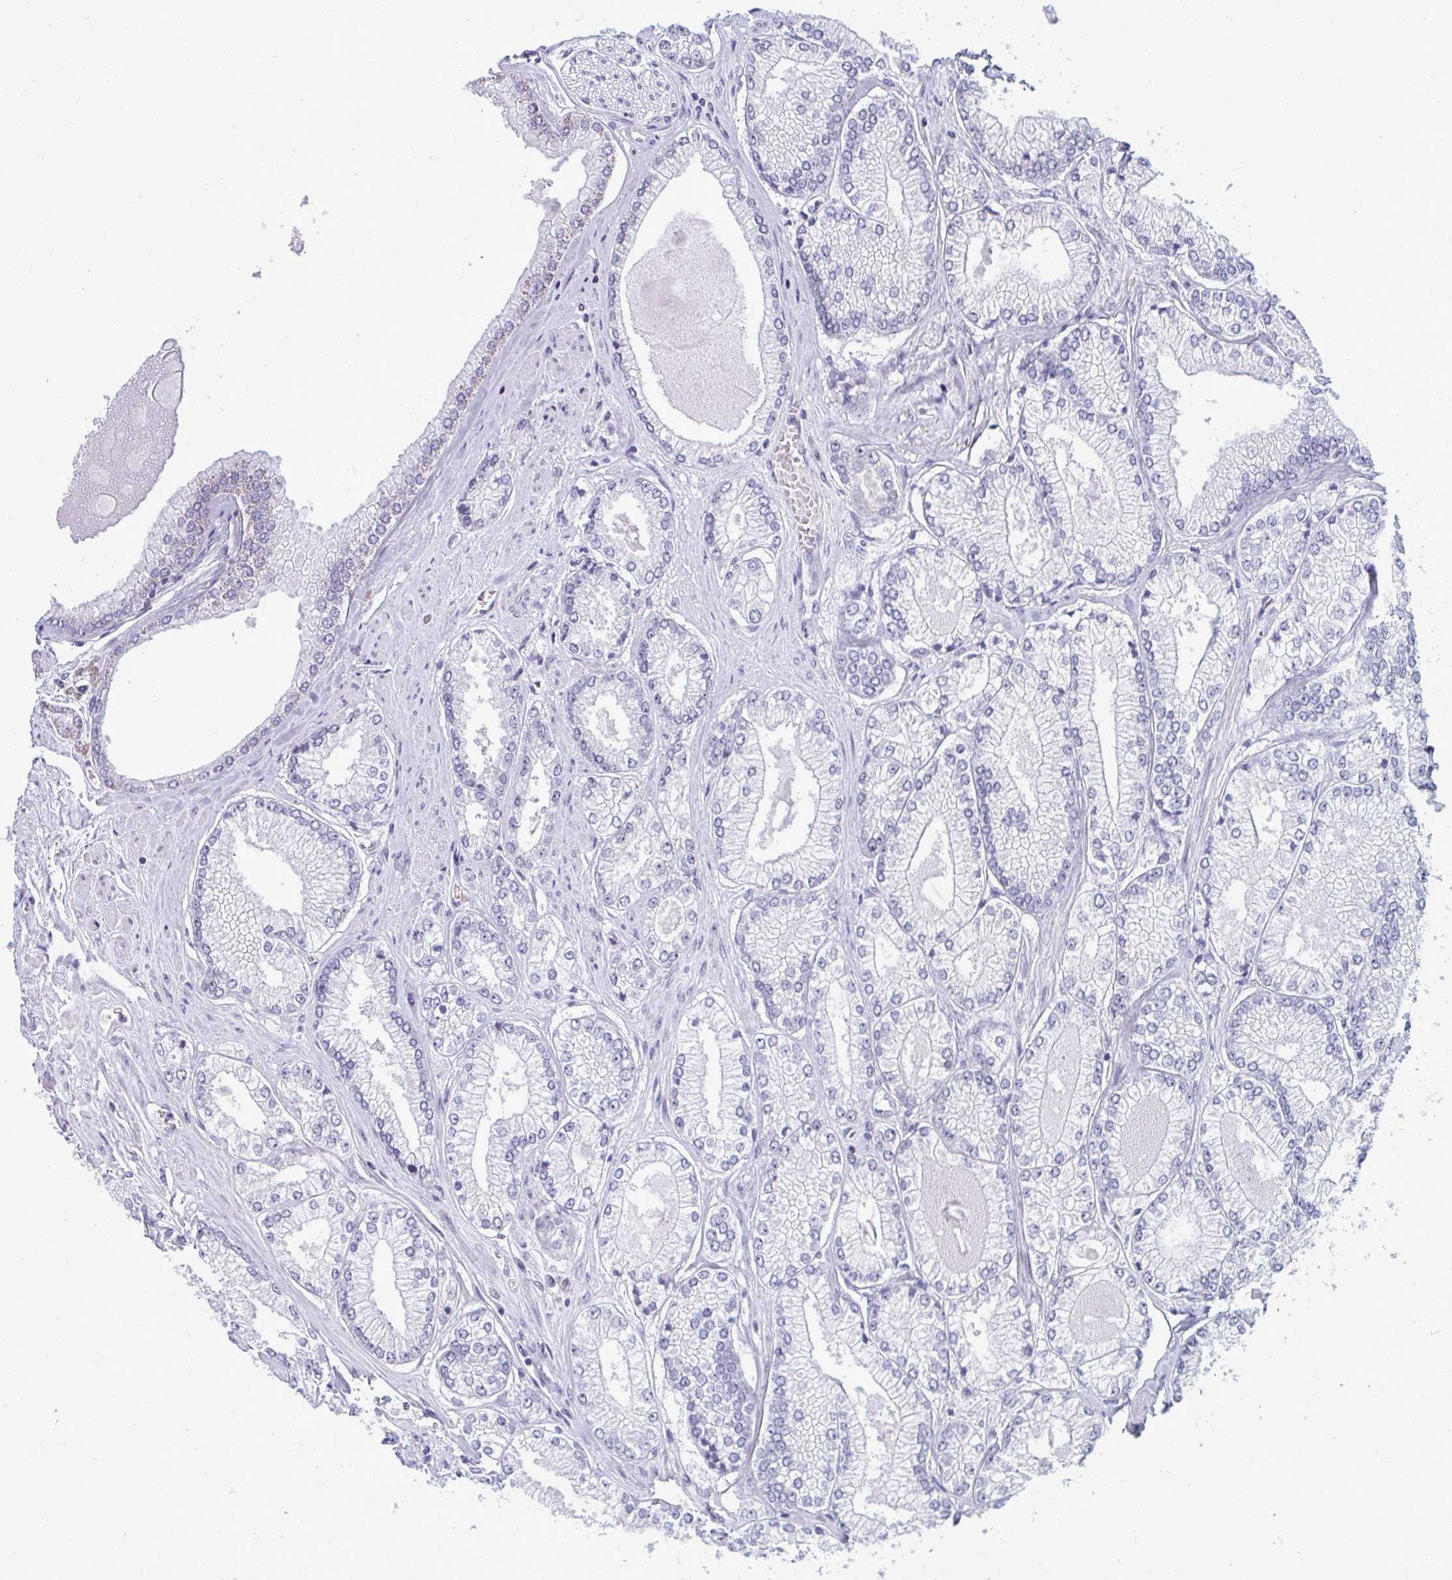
{"staining": {"intensity": "negative", "quantity": "none", "location": "none"}, "tissue": "prostate cancer", "cell_type": "Tumor cells", "image_type": "cancer", "snomed": [{"axis": "morphology", "description": "Adenocarcinoma, Low grade"}, {"axis": "topography", "description": "Prostate"}], "caption": "Prostate low-grade adenocarcinoma stained for a protein using immunohistochemistry exhibits no staining tumor cells.", "gene": "MAF1", "patient": {"sex": "male", "age": 67}}